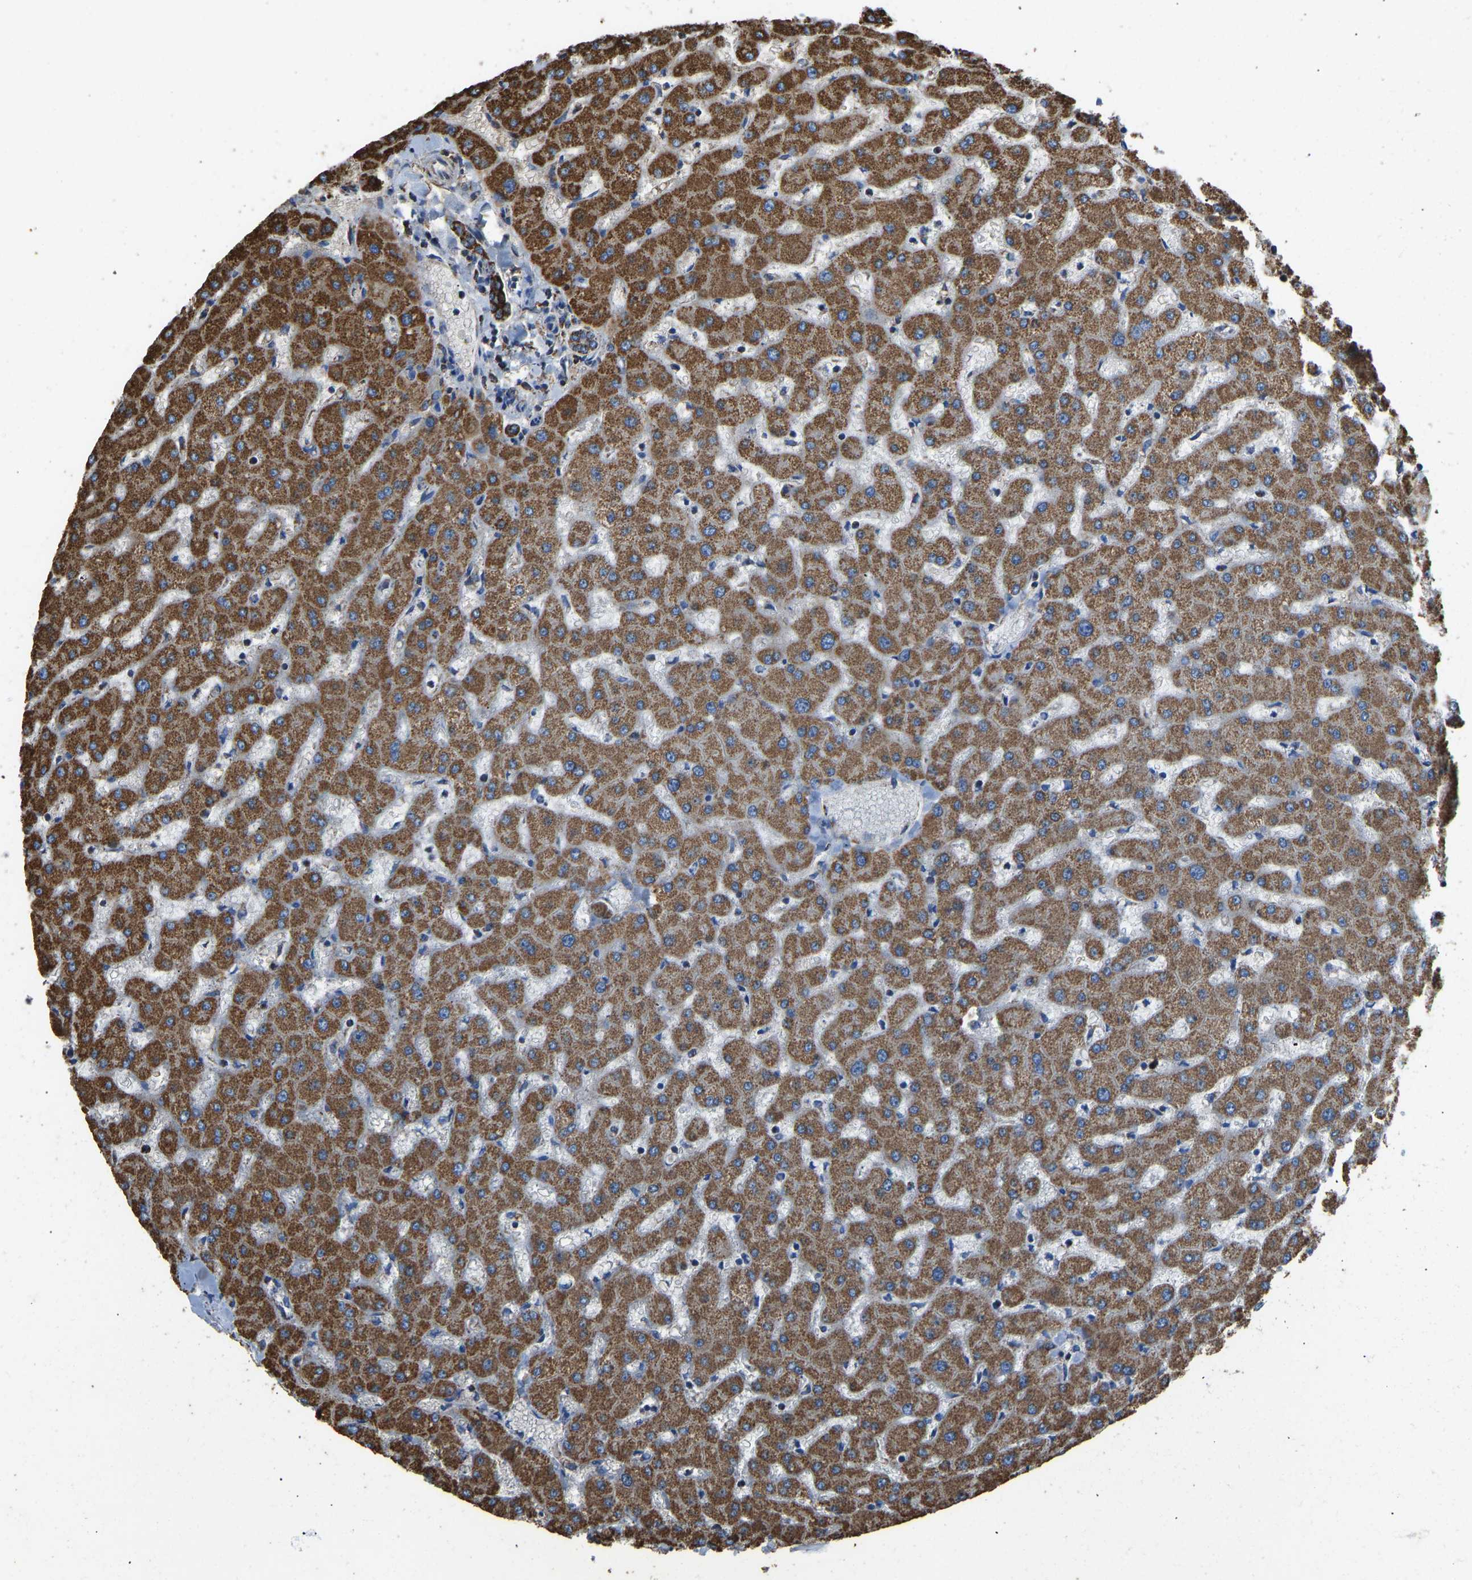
{"staining": {"intensity": "strong", "quantity": ">75%", "location": "cytoplasmic/membranous"}, "tissue": "liver", "cell_type": "Cholangiocytes", "image_type": "normal", "snomed": [{"axis": "morphology", "description": "Normal tissue, NOS"}, {"axis": "topography", "description": "Liver"}], "caption": "Strong cytoplasmic/membranous expression is identified in approximately >75% of cholangiocytes in benign liver.", "gene": "IRX6", "patient": {"sex": "female", "age": 63}}